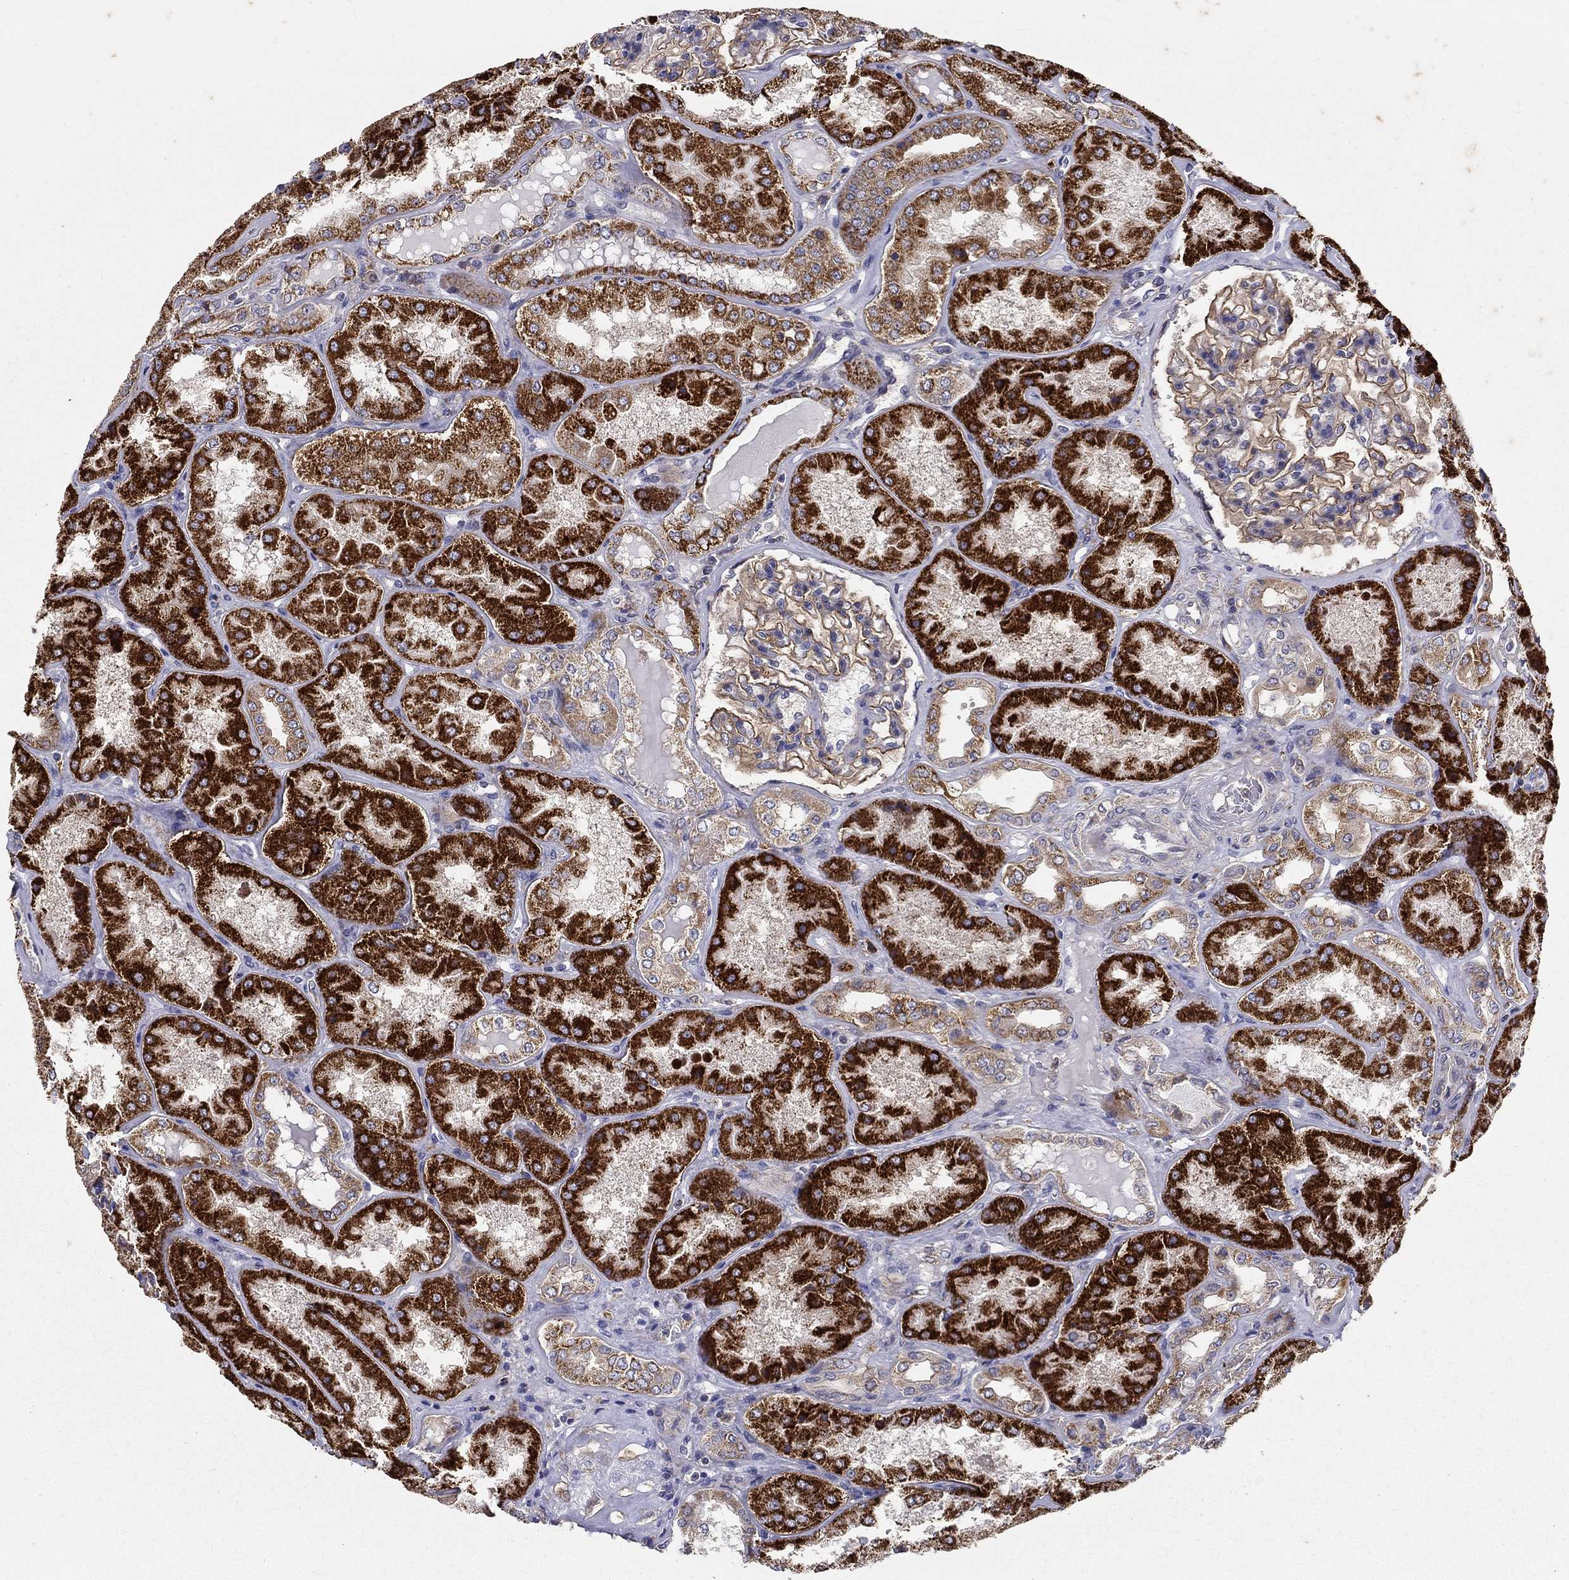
{"staining": {"intensity": "moderate", "quantity": "25%-75%", "location": "cytoplasmic/membranous"}, "tissue": "kidney", "cell_type": "Cells in glomeruli", "image_type": "normal", "snomed": [{"axis": "morphology", "description": "Normal tissue, NOS"}, {"axis": "topography", "description": "Kidney"}], "caption": "Immunohistochemical staining of unremarkable kidney shows moderate cytoplasmic/membranous protein staining in about 25%-75% of cells in glomeruli.", "gene": "ALDH4A1", "patient": {"sex": "female", "age": 56}}